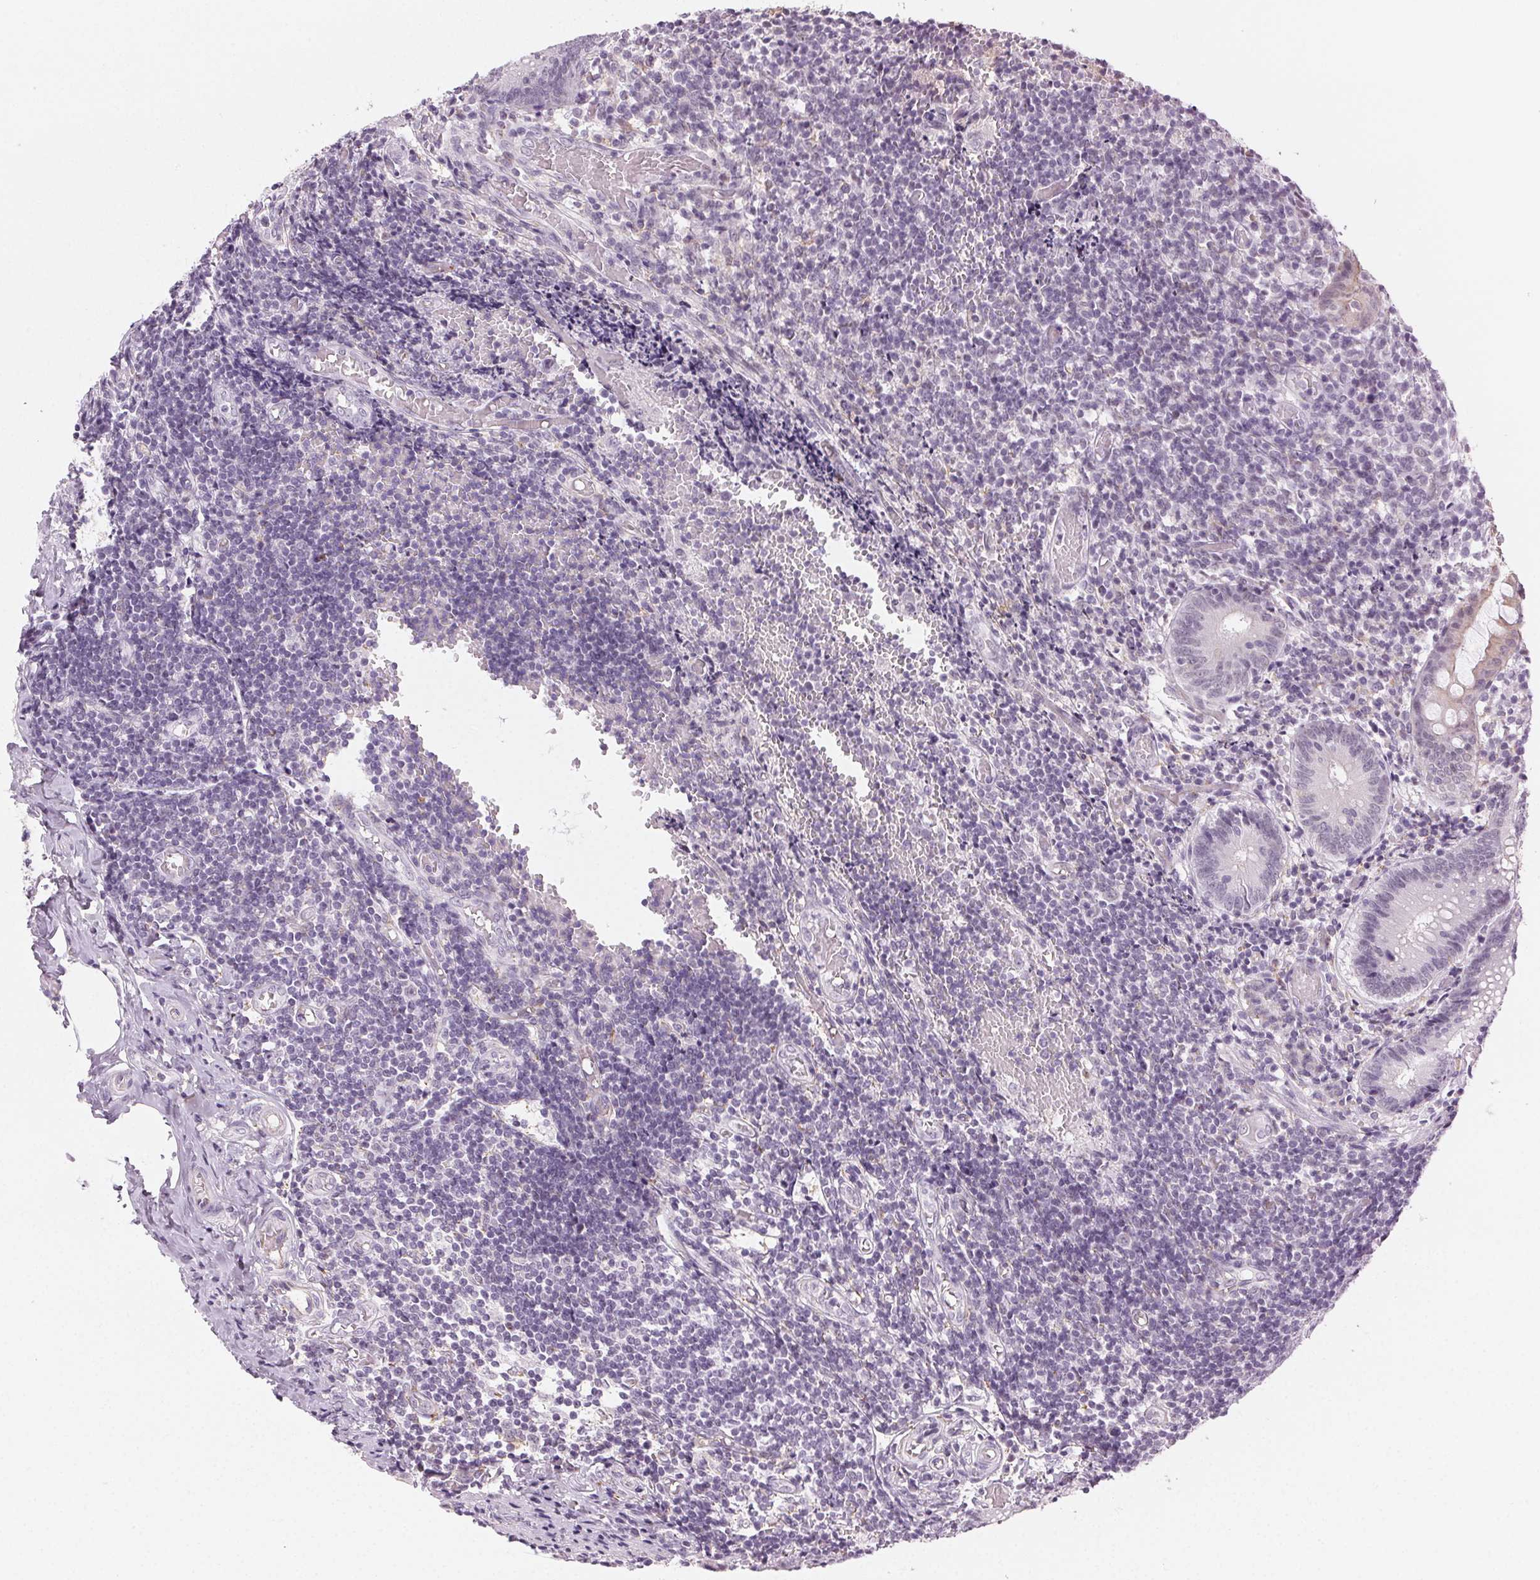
{"staining": {"intensity": "weak", "quantity": "<25%", "location": "cytoplasmic/membranous"}, "tissue": "appendix", "cell_type": "Glandular cells", "image_type": "normal", "snomed": [{"axis": "morphology", "description": "Normal tissue, NOS"}, {"axis": "topography", "description": "Appendix"}], "caption": "DAB (3,3'-diaminobenzidine) immunohistochemical staining of benign human appendix displays no significant staining in glandular cells.", "gene": "AIF1L", "patient": {"sex": "female", "age": 32}}